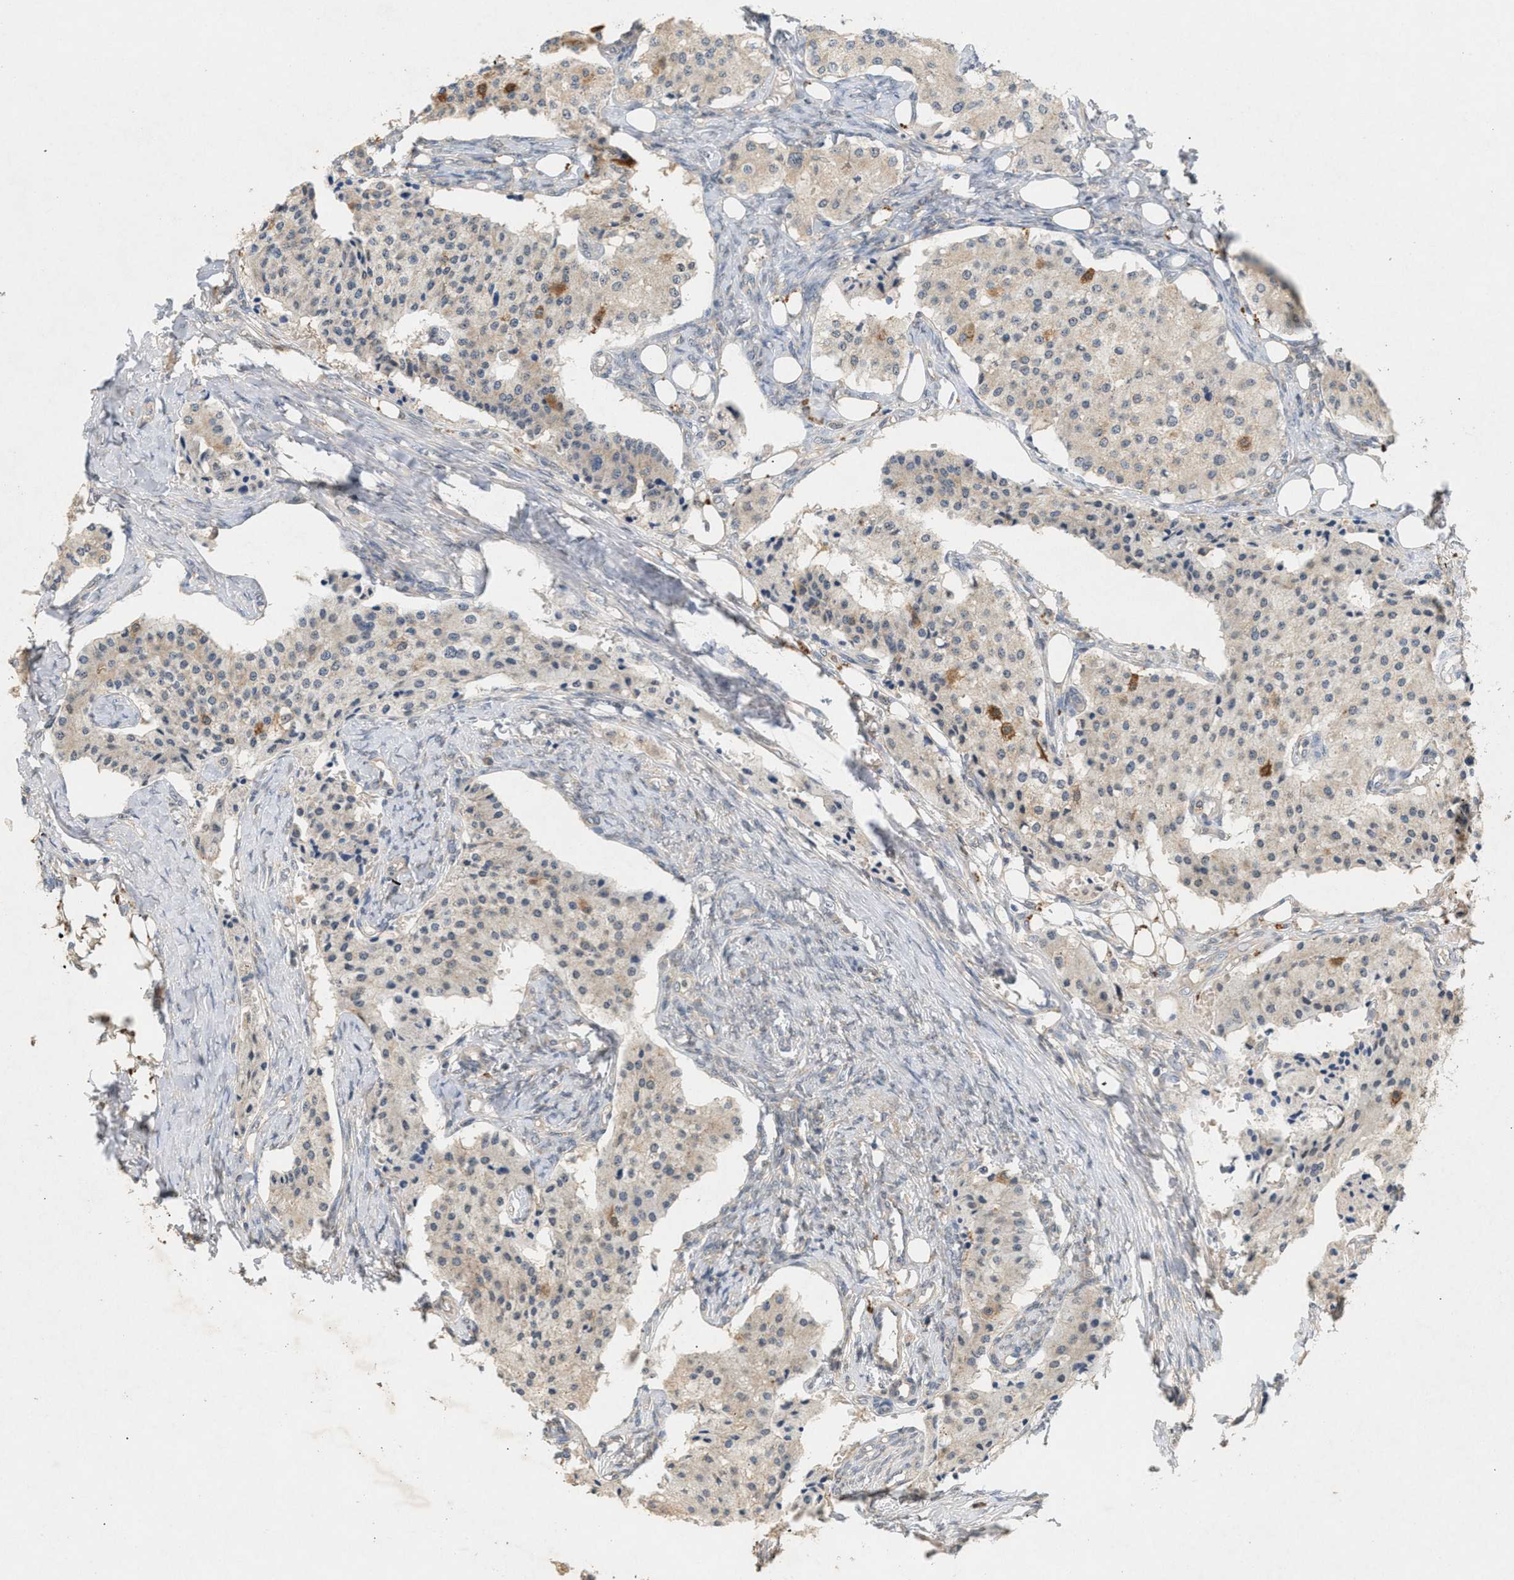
{"staining": {"intensity": "moderate", "quantity": "<25%", "location": "cytoplasmic/membranous"}, "tissue": "carcinoid", "cell_type": "Tumor cells", "image_type": "cancer", "snomed": [{"axis": "morphology", "description": "Carcinoid, malignant, NOS"}, {"axis": "topography", "description": "Colon"}], "caption": "An IHC image of neoplastic tissue is shown. Protein staining in brown highlights moderate cytoplasmic/membranous positivity in malignant carcinoid within tumor cells.", "gene": "DCAF7", "patient": {"sex": "female", "age": 52}}